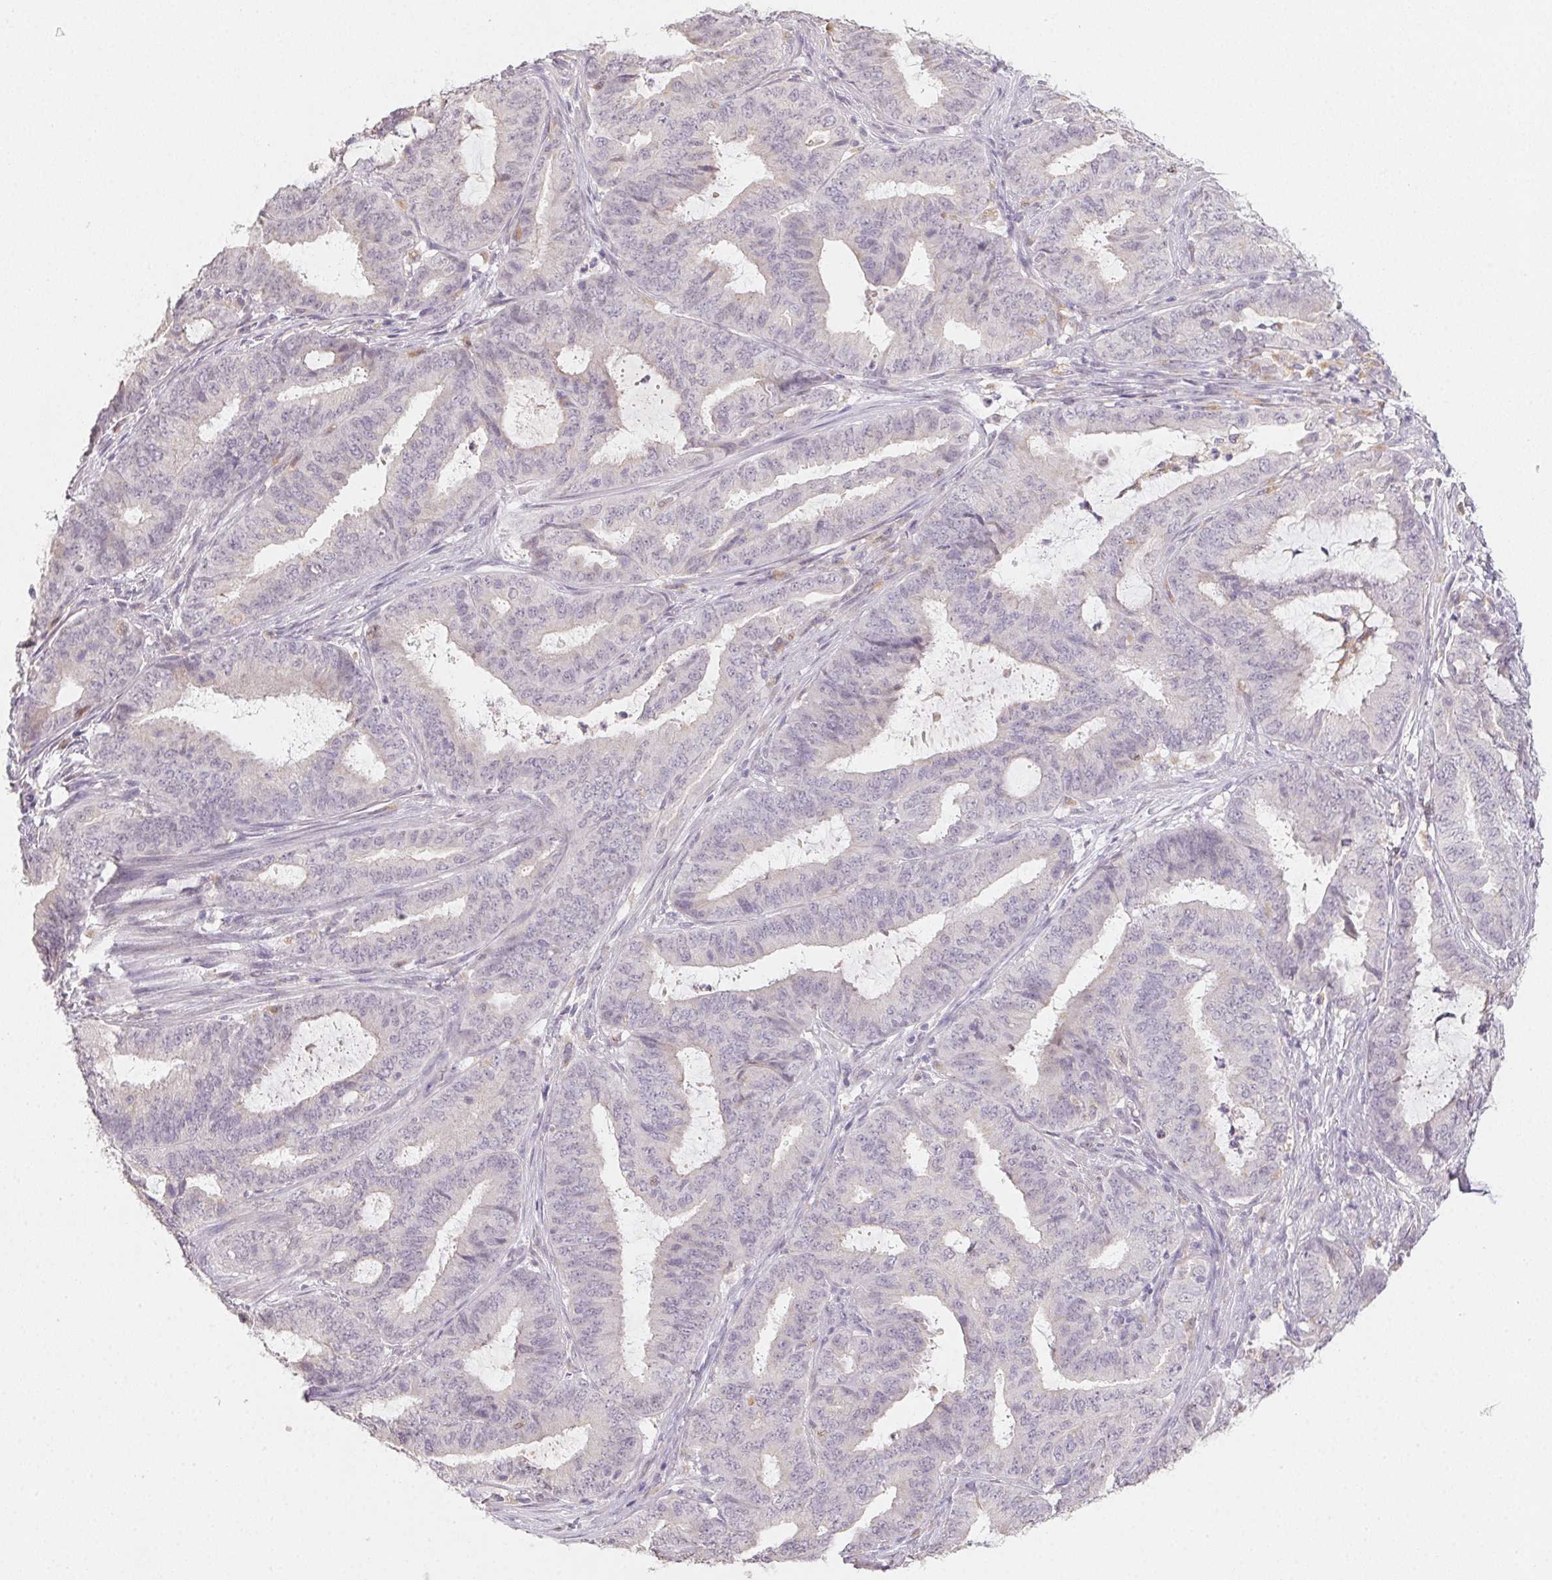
{"staining": {"intensity": "negative", "quantity": "none", "location": "none"}, "tissue": "endometrial cancer", "cell_type": "Tumor cells", "image_type": "cancer", "snomed": [{"axis": "morphology", "description": "Adenocarcinoma, NOS"}, {"axis": "topography", "description": "Endometrium"}], "caption": "Endometrial cancer (adenocarcinoma) stained for a protein using immunohistochemistry (IHC) displays no staining tumor cells.", "gene": "SLC6A18", "patient": {"sex": "female", "age": 51}}